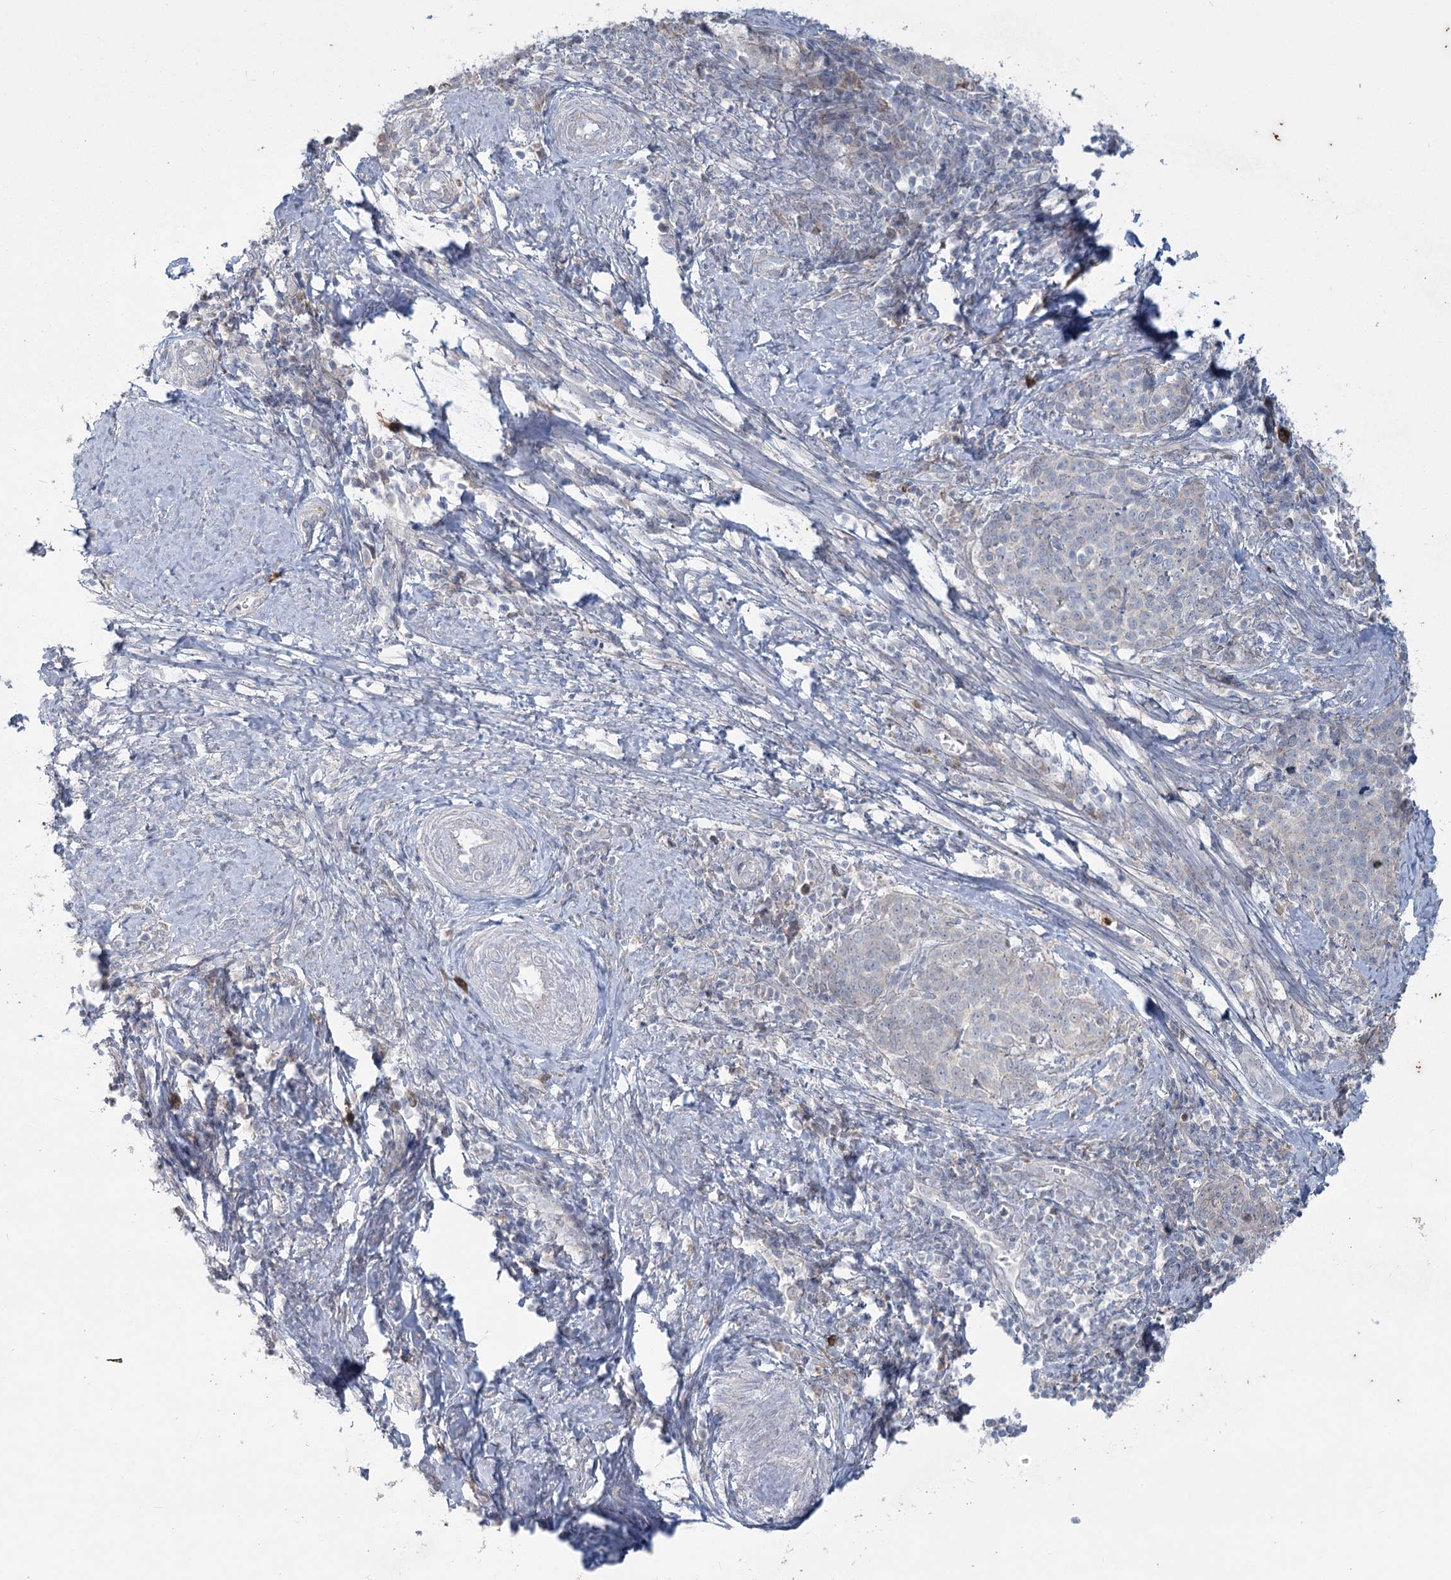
{"staining": {"intensity": "negative", "quantity": "none", "location": "none"}, "tissue": "cervical cancer", "cell_type": "Tumor cells", "image_type": "cancer", "snomed": [{"axis": "morphology", "description": "Squamous cell carcinoma, NOS"}, {"axis": "topography", "description": "Cervix"}], "caption": "This is an immunohistochemistry histopathology image of cervical squamous cell carcinoma. There is no staining in tumor cells.", "gene": "PLA2G12A", "patient": {"sex": "female", "age": 39}}